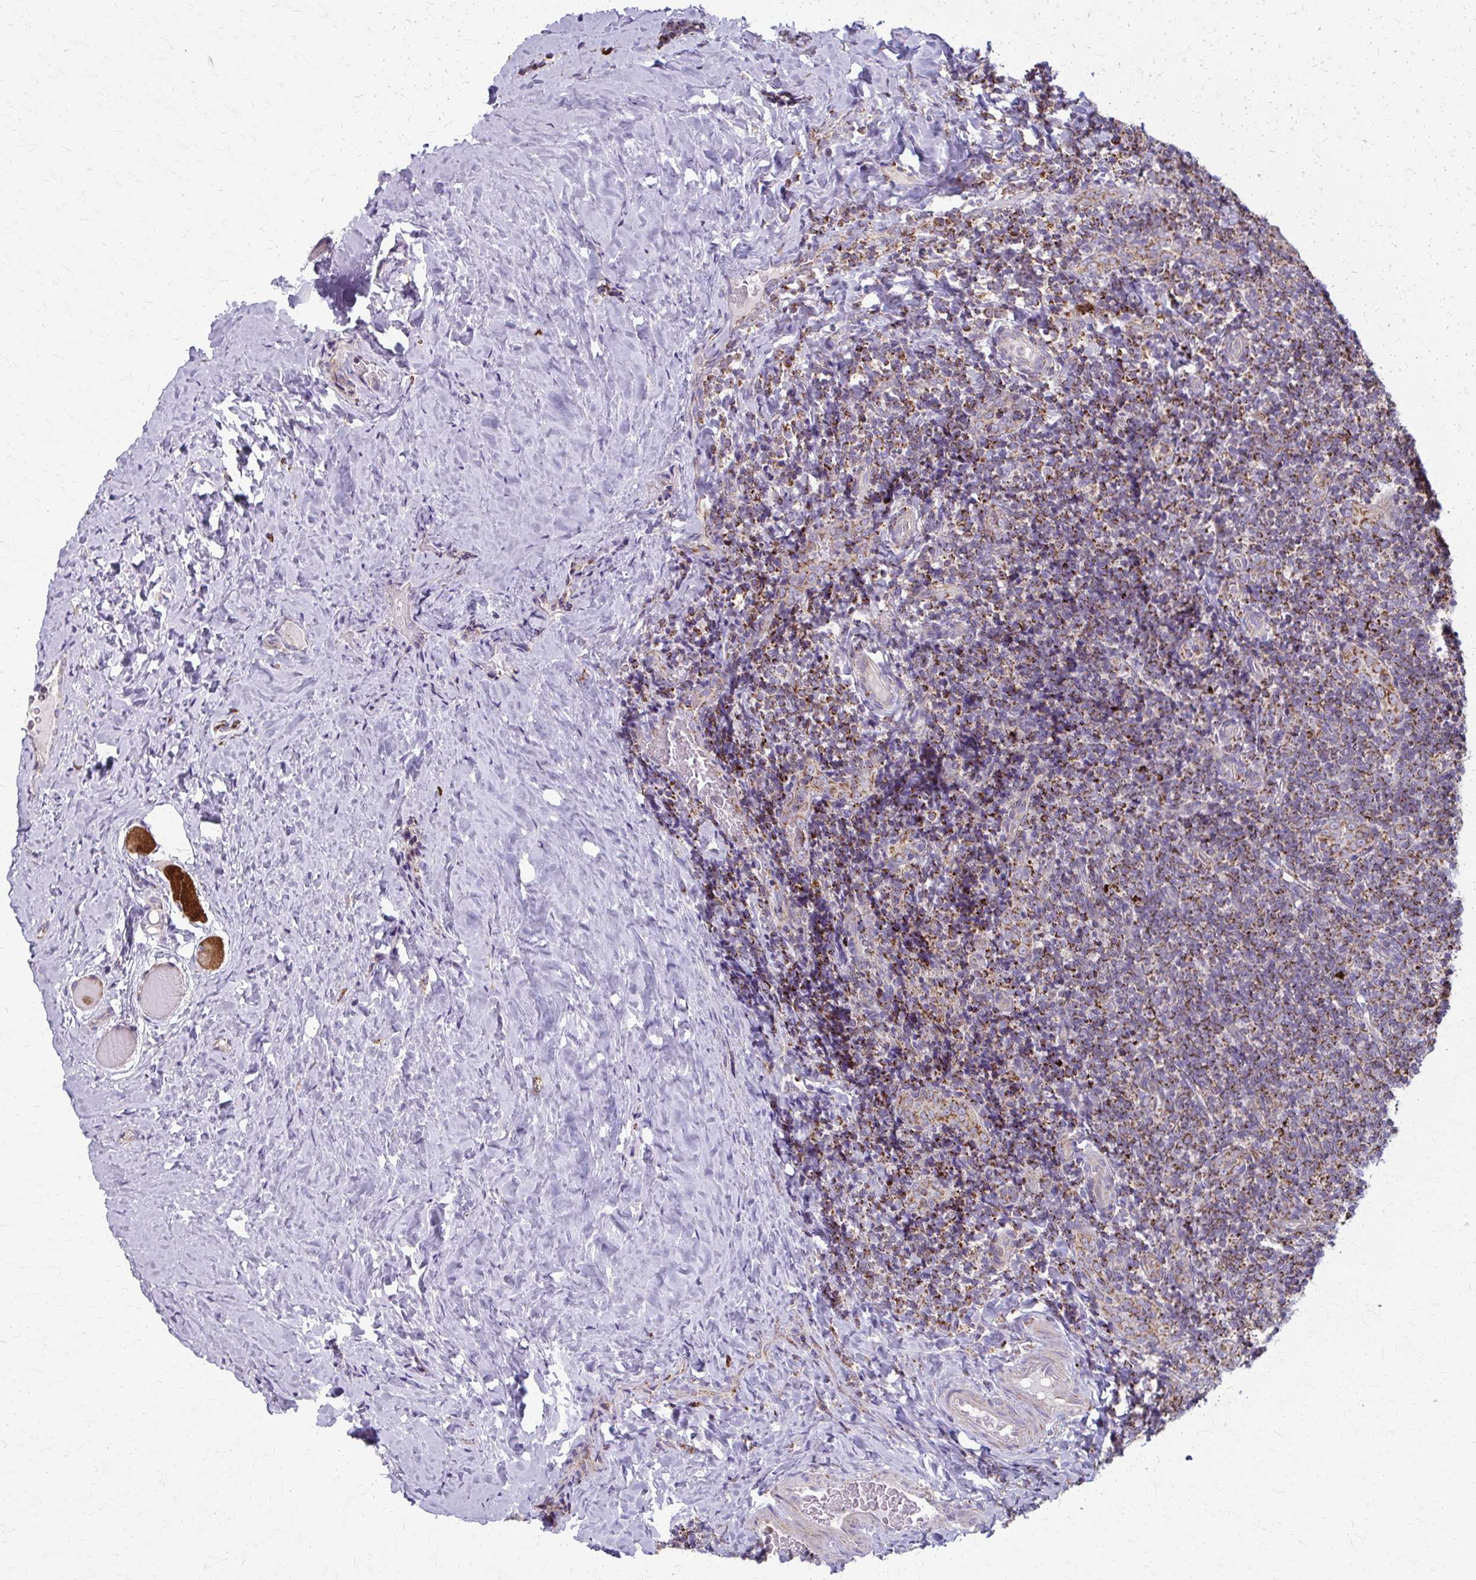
{"staining": {"intensity": "strong", "quantity": "25%-75%", "location": "cytoplasmic/membranous"}, "tissue": "tonsil", "cell_type": "Germinal center cells", "image_type": "normal", "snomed": [{"axis": "morphology", "description": "Normal tissue, NOS"}, {"axis": "topography", "description": "Tonsil"}], "caption": "A high amount of strong cytoplasmic/membranous expression is identified in approximately 25%-75% of germinal center cells in normal tonsil. (DAB IHC with brightfield microscopy, high magnification).", "gene": "TVP23A", "patient": {"sex": "male", "age": 17}}